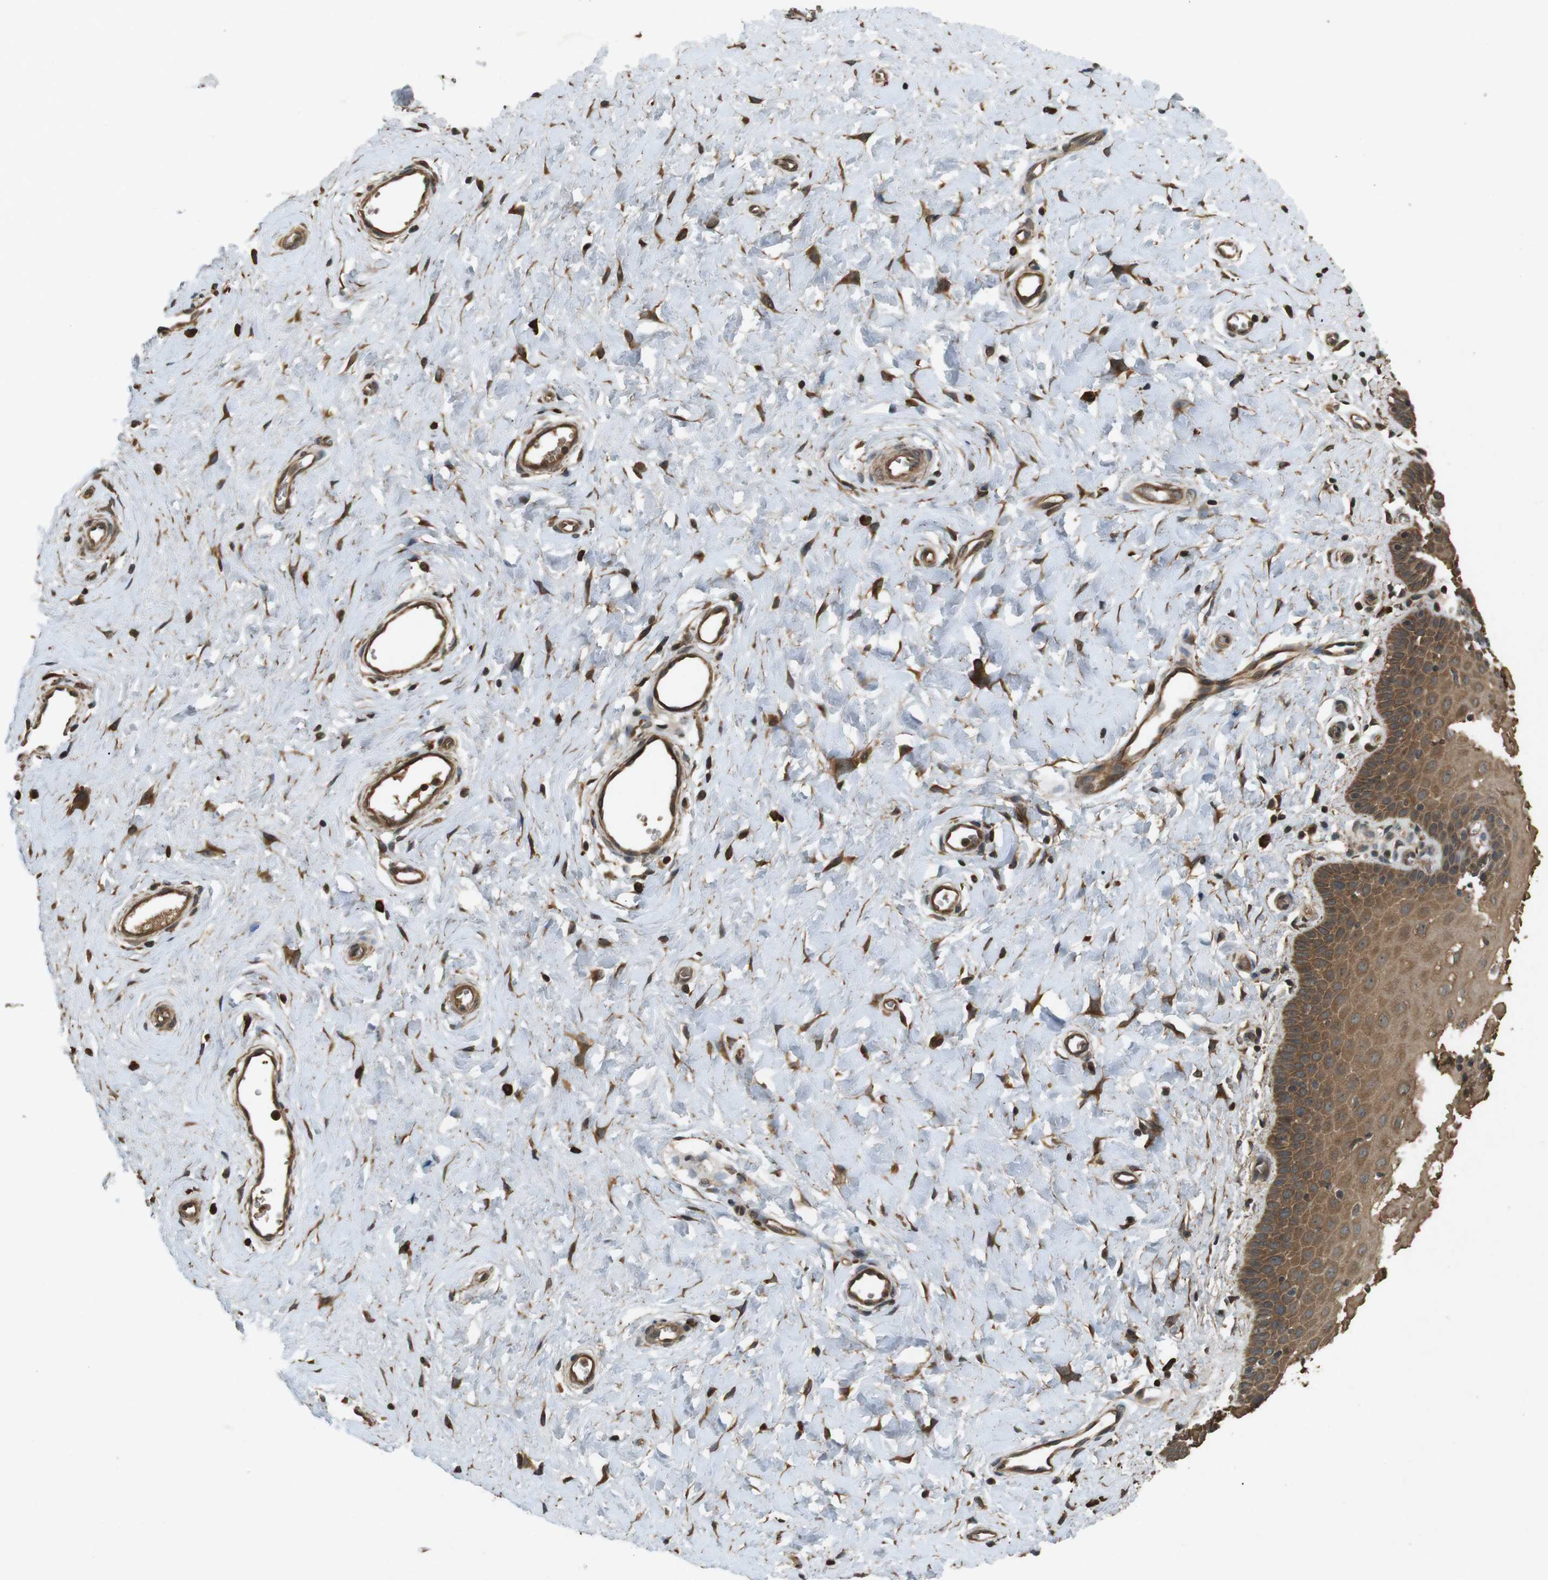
{"staining": {"intensity": "moderate", "quantity": ">75%", "location": "cytoplasmic/membranous"}, "tissue": "cervix", "cell_type": "Glandular cells", "image_type": "normal", "snomed": [{"axis": "morphology", "description": "Normal tissue, NOS"}, {"axis": "topography", "description": "Cervix"}], "caption": "Cervix stained with a brown dye demonstrates moderate cytoplasmic/membranous positive positivity in about >75% of glandular cells.", "gene": "TAP1", "patient": {"sex": "female", "age": 55}}